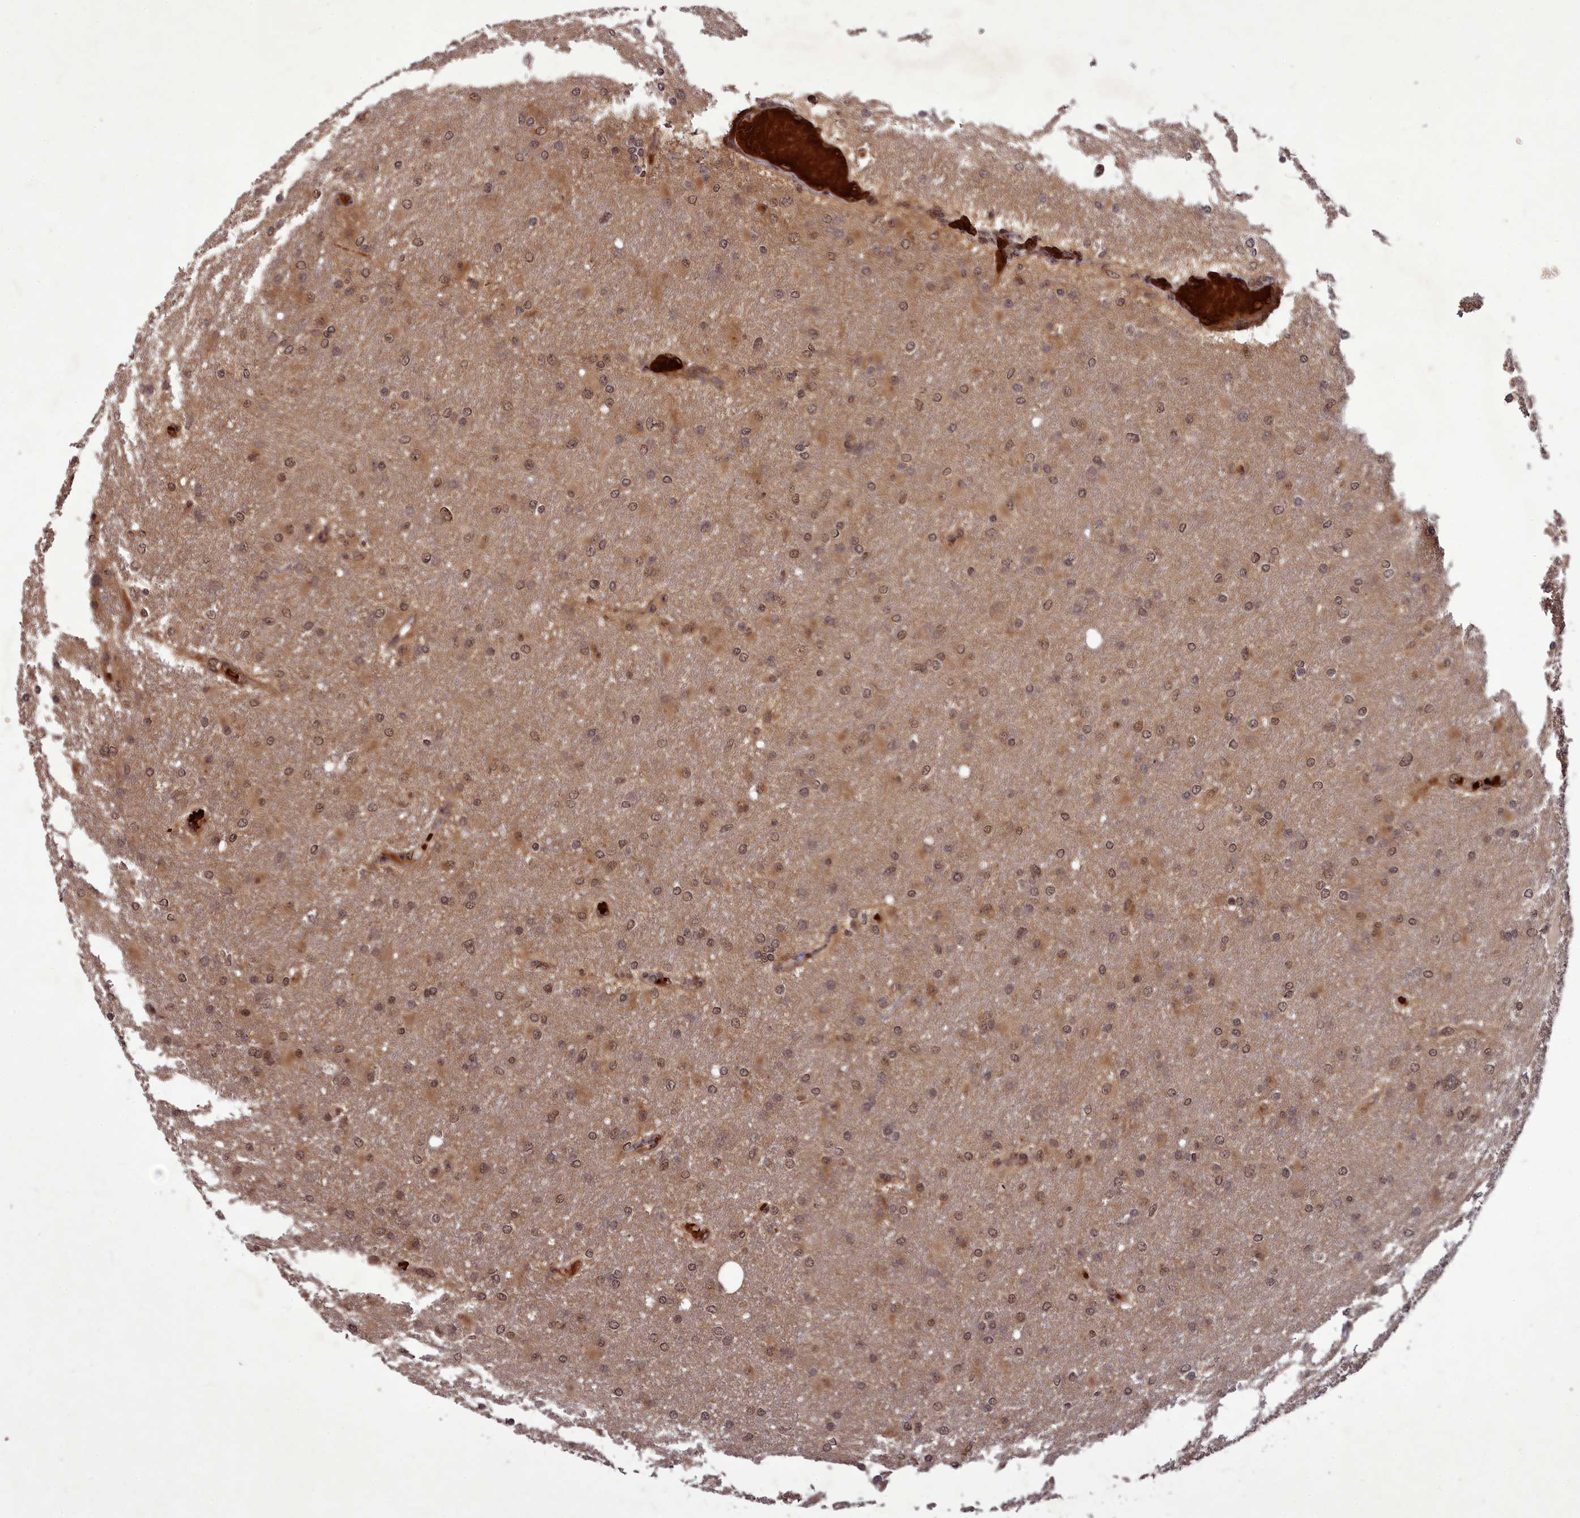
{"staining": {"intensity": "moderate", "quantity": ">75%", "location": "nuclear"}, "tissue": "glioma", "cell_type": "Tumor cells", "image_type": "cancer", "snomed": [{"axis": "morphology", "description": "Glioma, malignant, High grade"}, {"axis": "topography", "description": "Cerebral cortex"}], "caption": "Immunohistochemical staining of human high-grade glioma (malignant) reveals medium levels of moderate nuclear expression in about >75% of tumor cells. (DAB IHC with brightfield microscopy, high magnification).", "gene": "SRMS", "patient": {"sex": "female", "age": 36}}